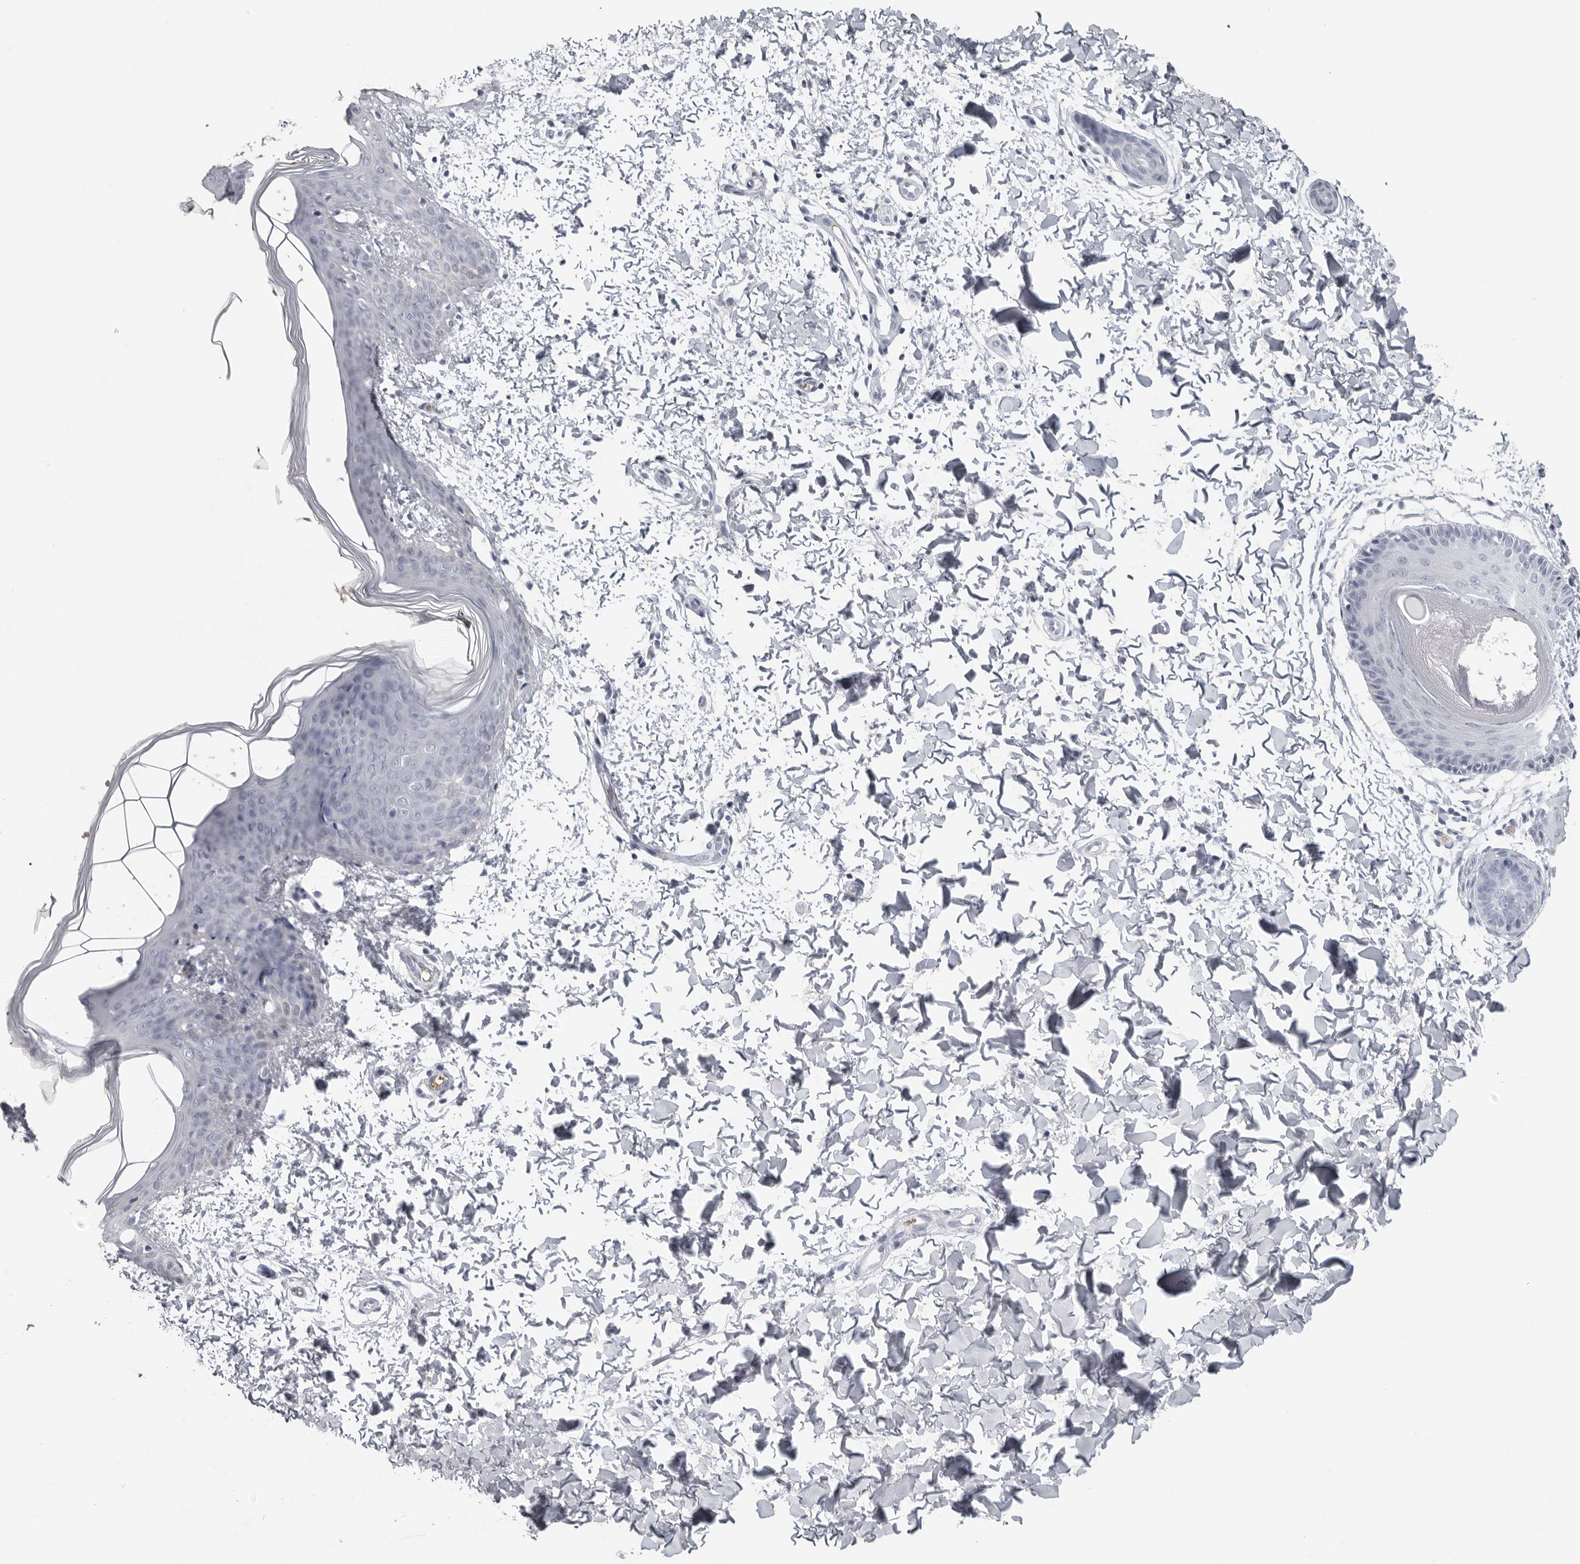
{"staining": {"intensity": "negative", "quantity": "none", "location": "none"}, "tissue": "skin", "cell_type": "Fibroblasts", "image_type": "normal", "snomed": [{"axis": "morphology", "description": "Normal tissue, NOS"}, {"axis": "topography", "description": "Skin"}], "caption": "Image shows no protein staining in fibroblasts of benign skin. (DAB (3,3'-diaminobenzidine) immunohistochemistry (IHC), high magnification).", "gene": "EPB41", "patient": {"sex": "female", "age": 17}}